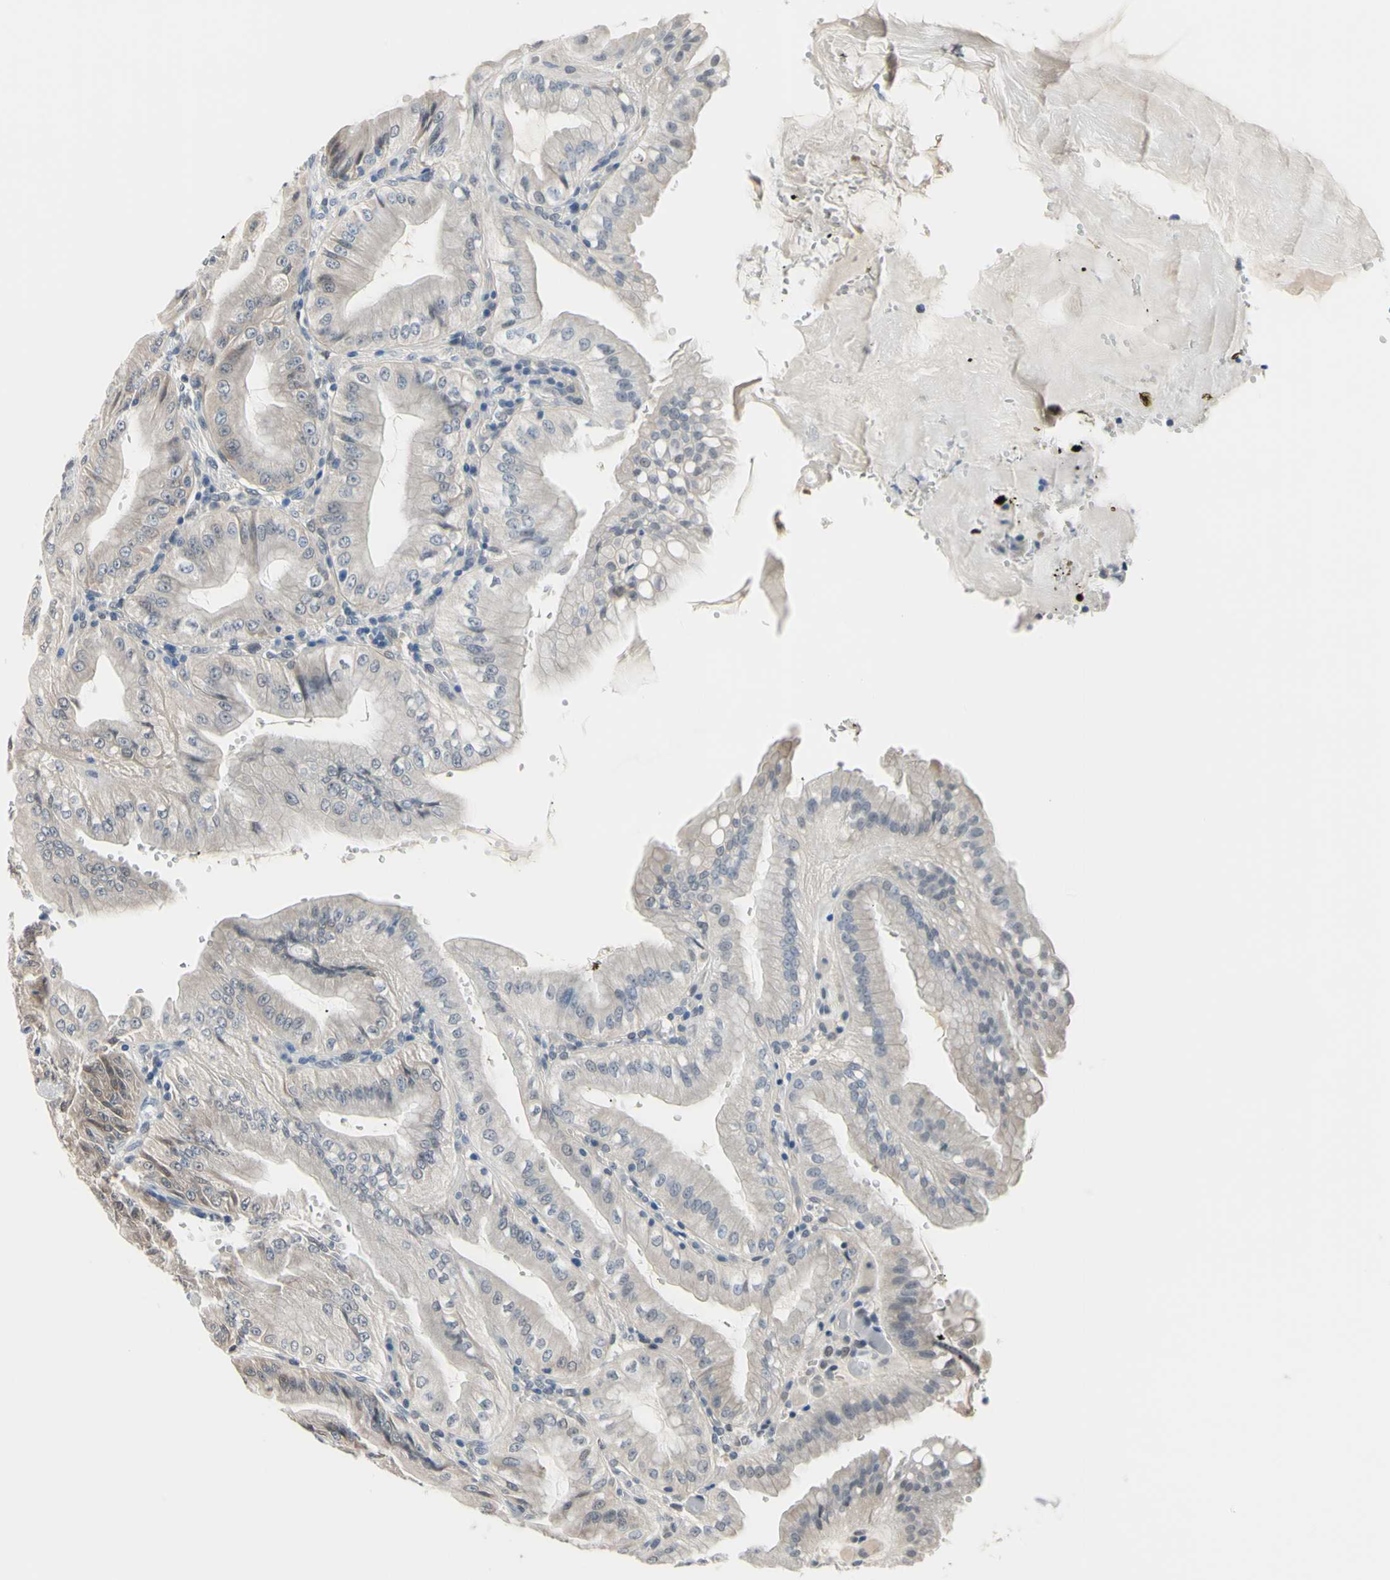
{"staining": {"intensity": "weak", "quantity": "25%-75%", "location": "cytoplasmic/membranous"}, "tissue": "stomach", "cell_type": "Glandular cells", "image_type": "normal", "snomed": [{"axis": "morphology", "description": "Normal tissue, NOS"}, {"axis": "topography", "description": "Stomach, lower"}], "caption": "Immunohistochemistry (IHC) (DAB) staining of normal stomach exhibits weak cytoplasmic/membranous protein positivity in approximately 25%-75% of glandular cells.", "gene": "HSPA4", "patient": {"sex": "male", "age": 71}}